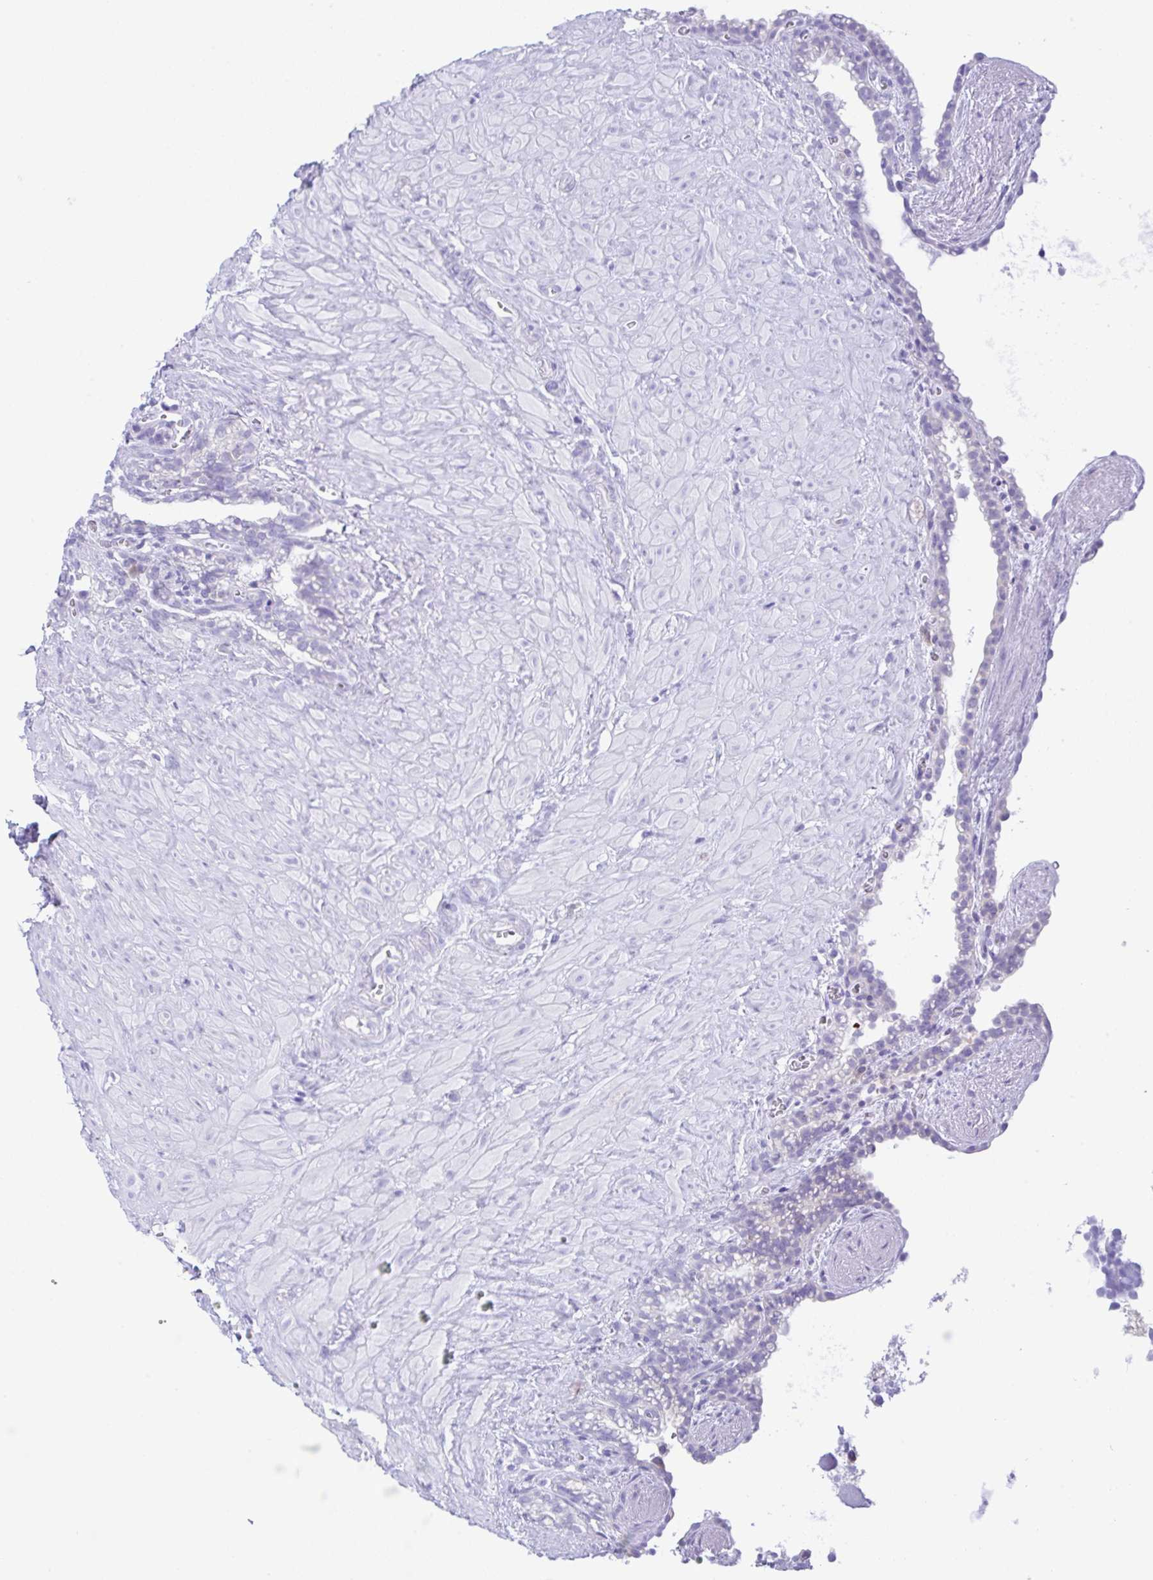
{"staining": {"intensity": "negative", "quantity": "none", "location": "none"}, "tissue": "seminal vesicle", "cell_type": "Glandular cells", "image_type": "normal", "snomed": [{"axis": "morphology", "description": "Normal tissue, NOS"}, {"axis": "topography", "description": "Seminal veicle"}], "caption": "The IHC micrograph has no significant staining in glandular cells of seminal vesicle. (DAB immunohistochemistry (IHC), high magnification).", "gene": "RRM2", "patient": {"sex": "male", "age": 76}}